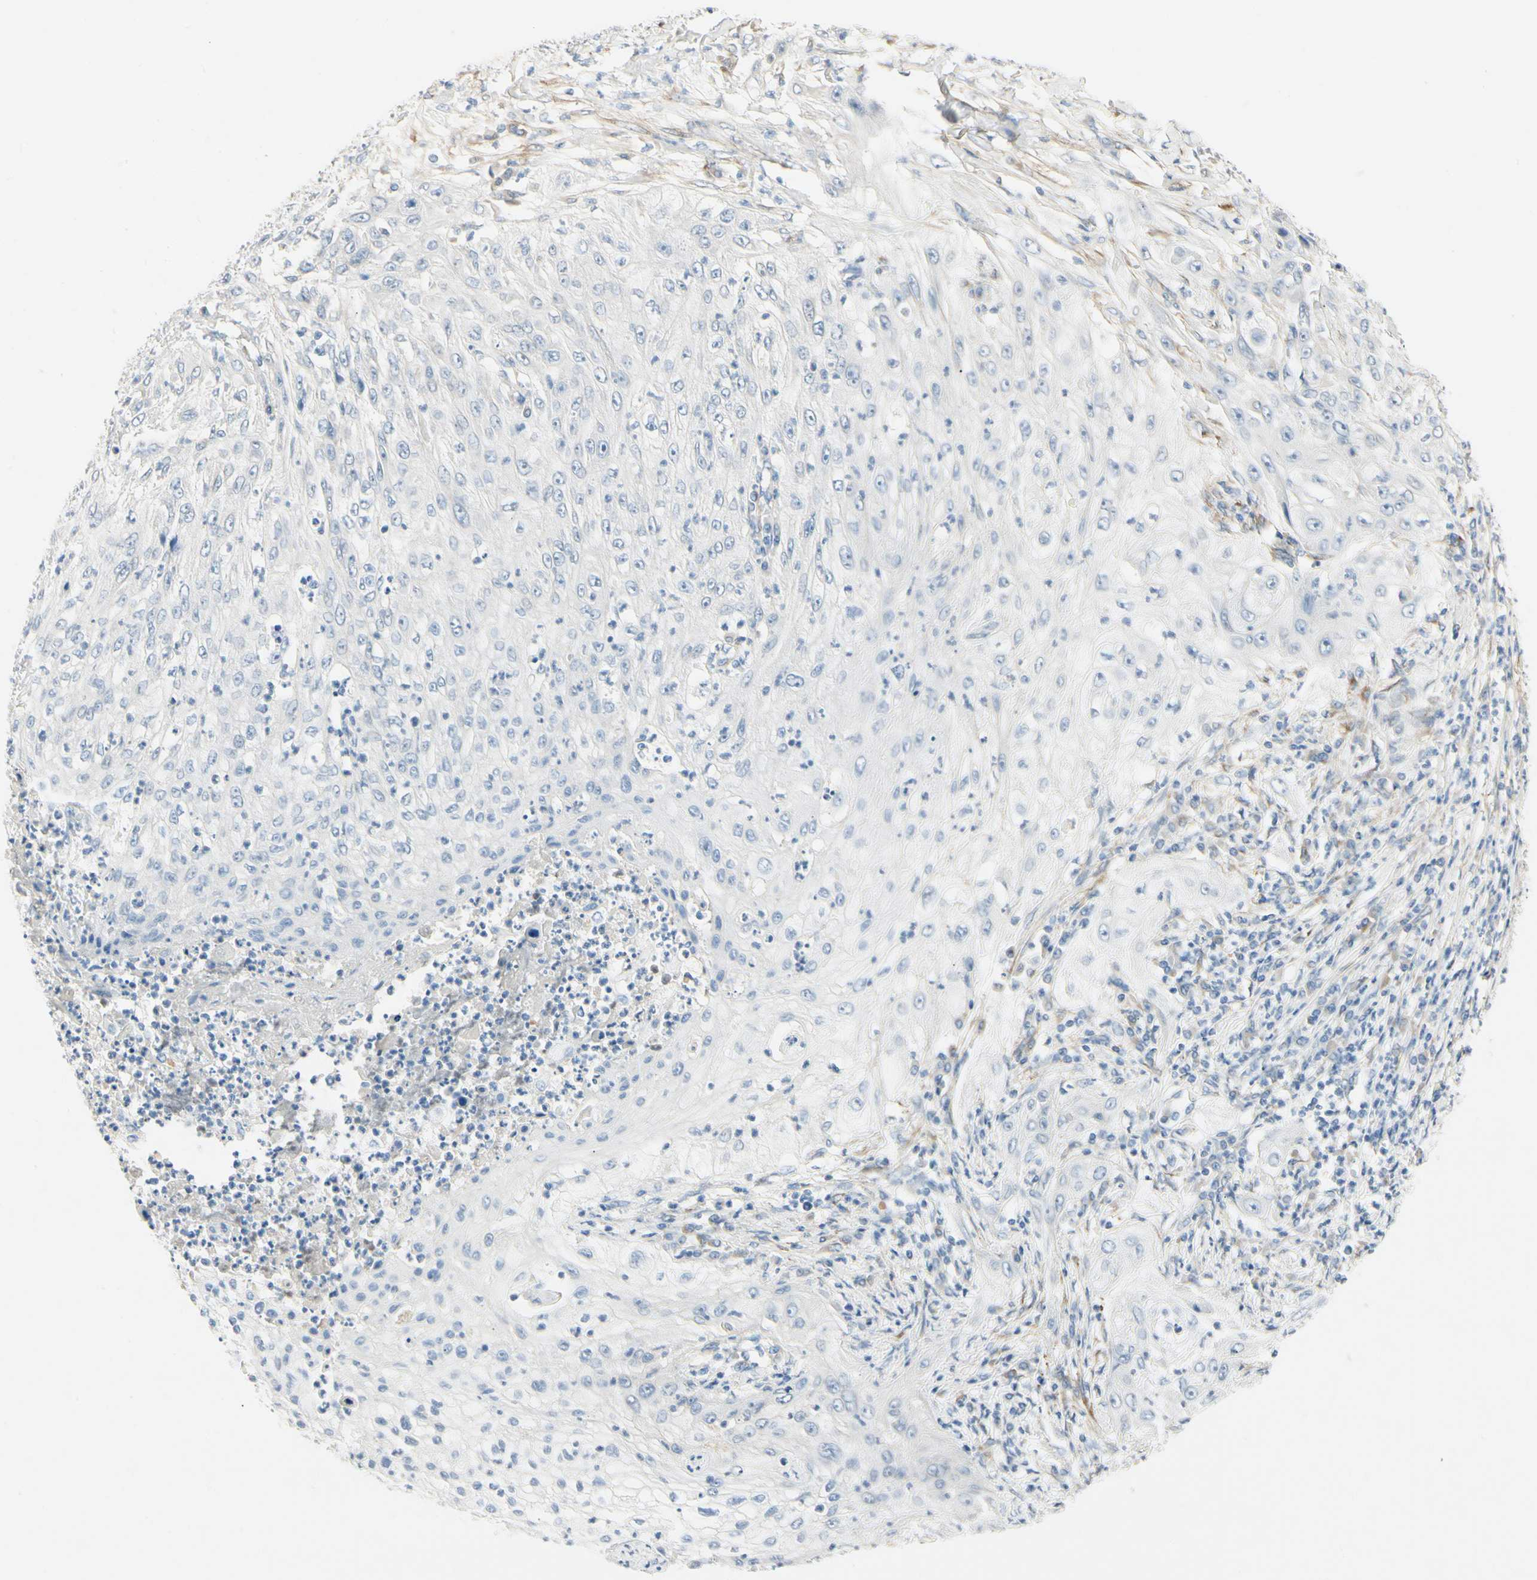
{"staining": {"intensity": "negative", "quantity": "none", "location": "none"}, "tissue": "lung cancer", "cell_type": "Tumor cells", "image_type": "cancer", "snomed": [{"axis": "morphology", "description": "Inflammation, NOS"}, {"axis": "morphology", "description": "Squamous cell carcinoma, NOS"}, {"axis": "topography", "description": "Lymph node"}, {"axis": "topography", "description": "Soft tissue"}, {"axis": "topography", "description": "Lung"}], "caption": "This is a histopathology image of IHC staining of squamous cell carcinoma (lung), which shows no positivity in tumor cells. (Stains: DAB (3,3'-diaminobenzidine) immunohistochemistry with hematoxylin counter stain, Microscopy: brightfield microscopy at high magnification).", "gene": "AMPH", "patient": {"sex": "male", "age": 66}}